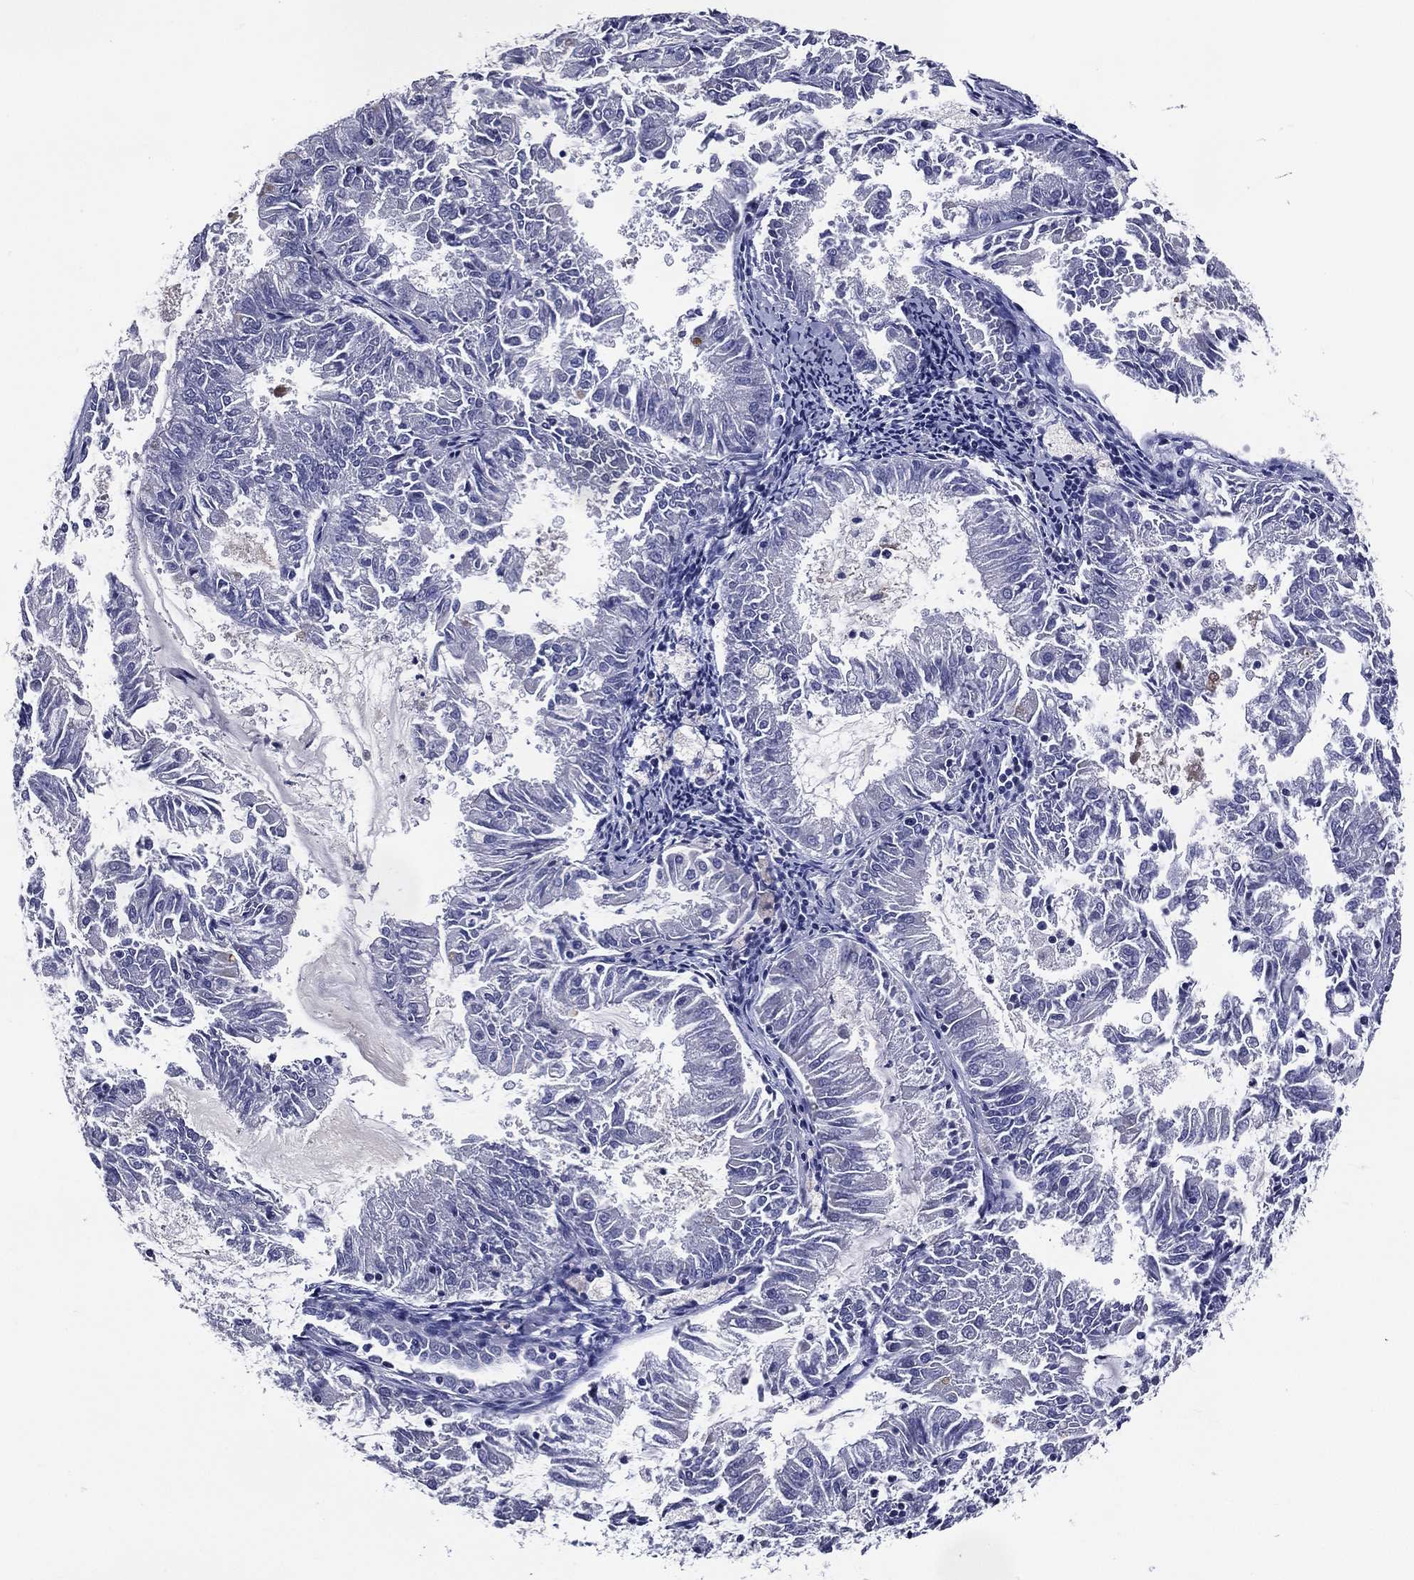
{"staining": {"intensity": "negative", "quantity": "none", "location": "none"}, "tissue": "endometrial cancer", "cell_type": "Tumor cells", "image_type": "cancer", "snomed": [{"axis": "morphology", "description": "Adenocarcinoma, NOS"}, {"axis": "topography", "description": "Endometrium"}], "caption": "IHC photomicrograph of neoplastic tissue: adenocarcinoma (endometrial) stained with DAB exhibits no significant protein staining in tumor cells.", "gene": "ACE2", "patient": {"sex": "female", "age": 57}}